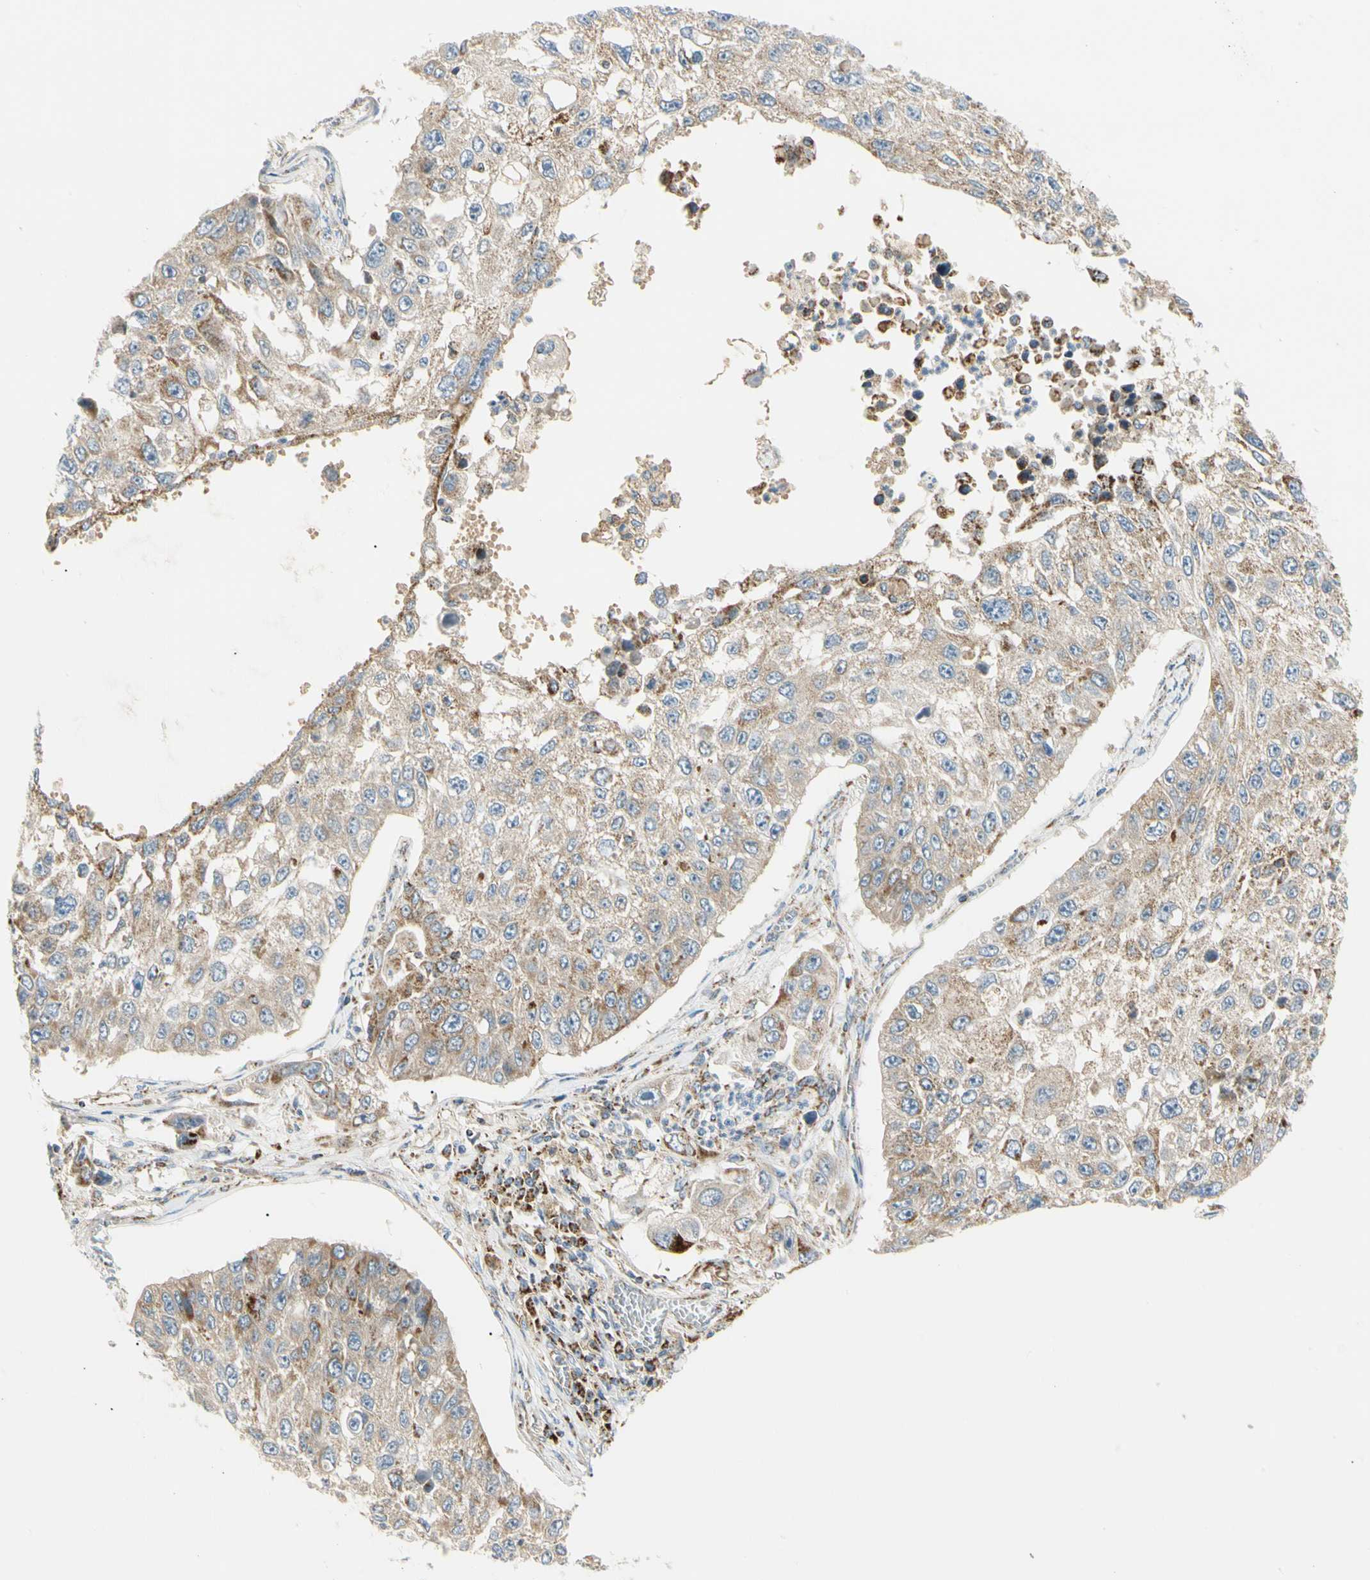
{"staining": {"intensity": "moderate", "quantity": "25%-75%", "location": "cytoplasmic/membranous"}, "tissue": "lung cancer", "cell_type": "Tumor cells", "image_type": "cancer", "snomed": [{"axis": "morphology", "description": "Squamous cell carcinoma, NOS"}, {"axis": "topography", "description": "Lung"}], "caption": "The image shows staining of lung cancer, revealing moderate cytoplasmic/membranous protein expression (brown color) within tumor cells.", "gene": "TBC1D10A", "patient": {"sex": "male", "age": 71}}